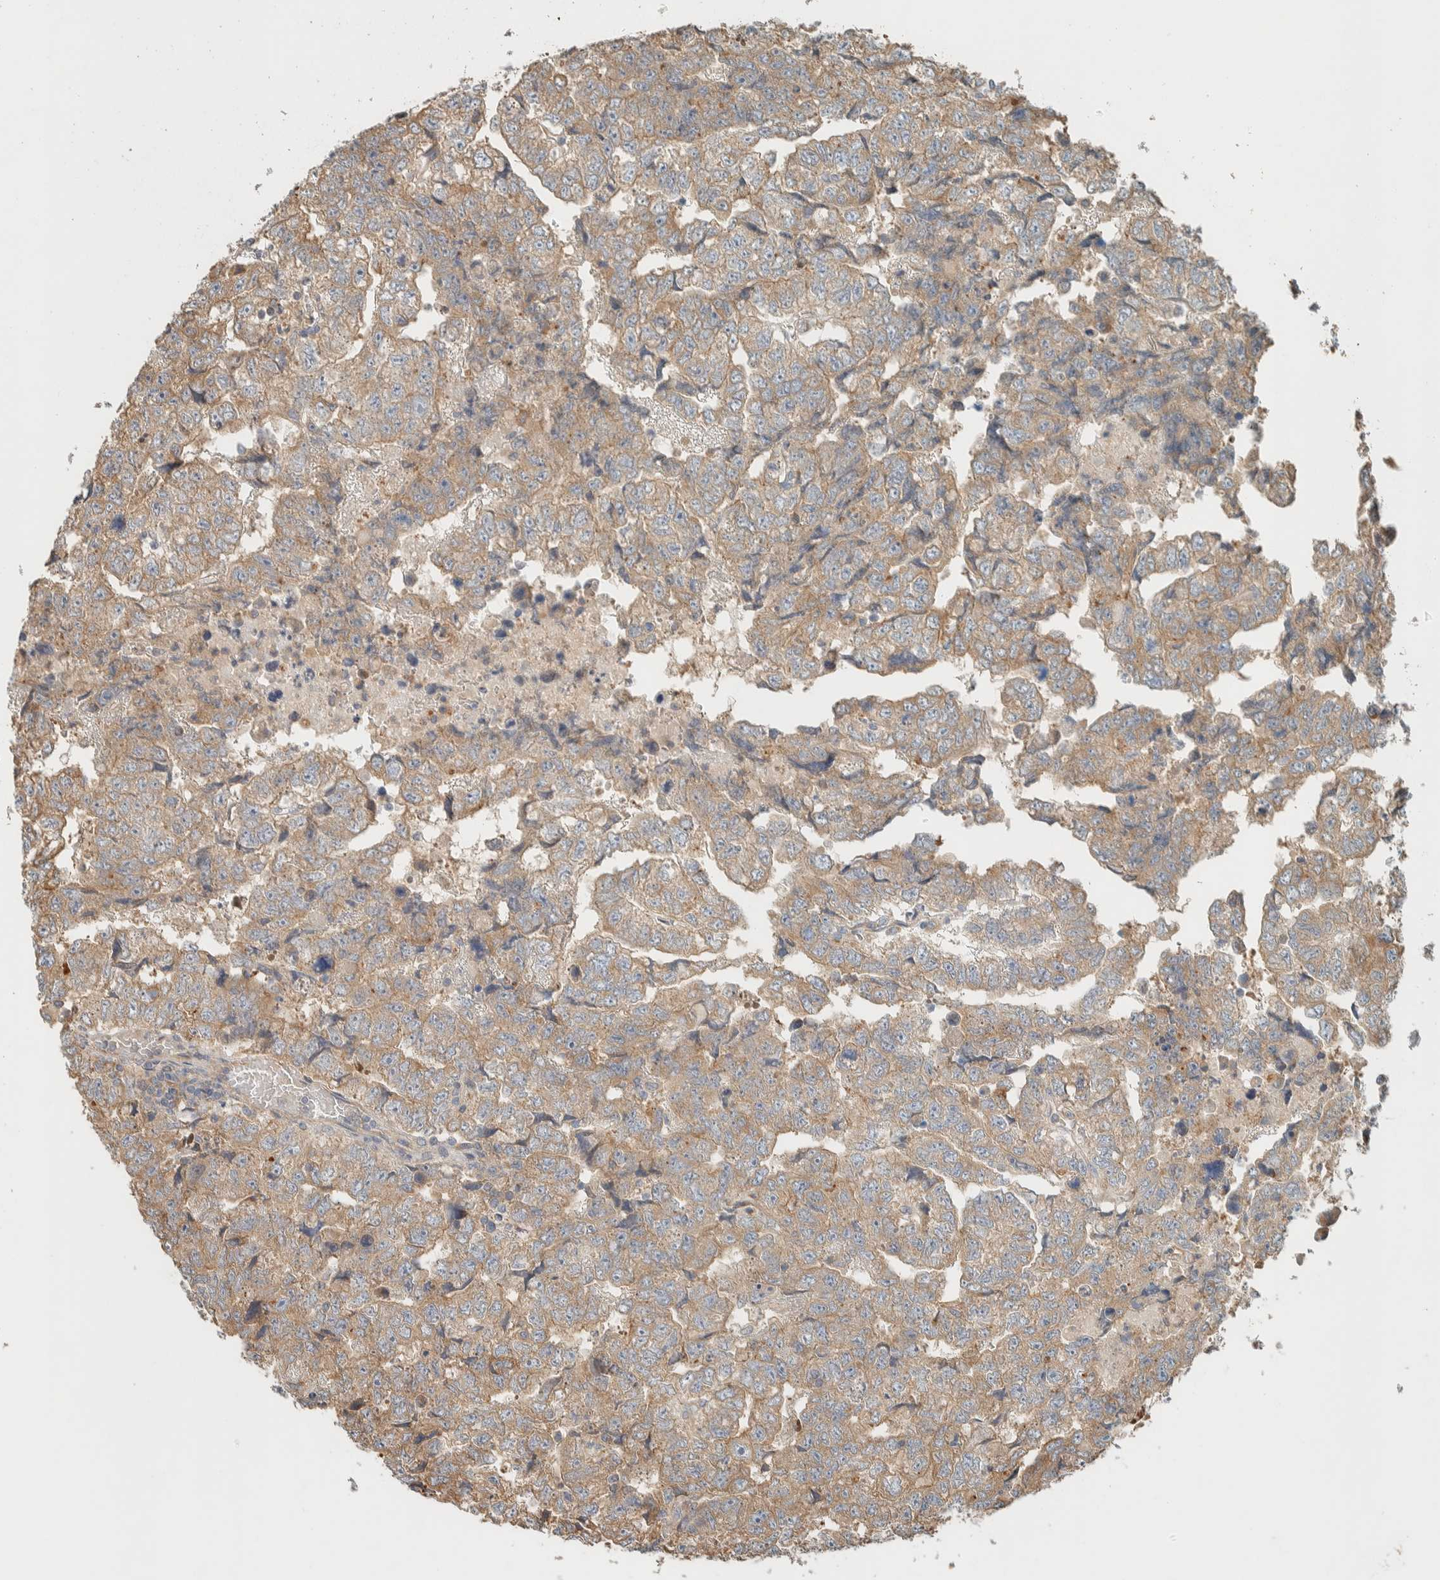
{"staining": {"intensity": "weak", "quantity": ">75%", "location": "cytoplasmic/membranous"}, "tissue": "testis cancer", "cell_type": "Tumor cells", "image_type": "cancer", "snomed": [{"axis": "morphology", "description": "Carcinoma, Embryonal, NOS"}, {"axis": "topography", "description": "Testis"}], "caption": "Immunohistochemical staining of human testis embryonal carcinoma displays weak cytoplasmic/membranous protein expression in about >75% of tumor cells. Using DAB (3,3'-diaminobenzidine) (brown) and hematoxylin (blue) stains, captured at high magnification using brightfield microscopy.", "gene": "RAB11FIP1", "patient": {"sex": "male", "age": 36}}